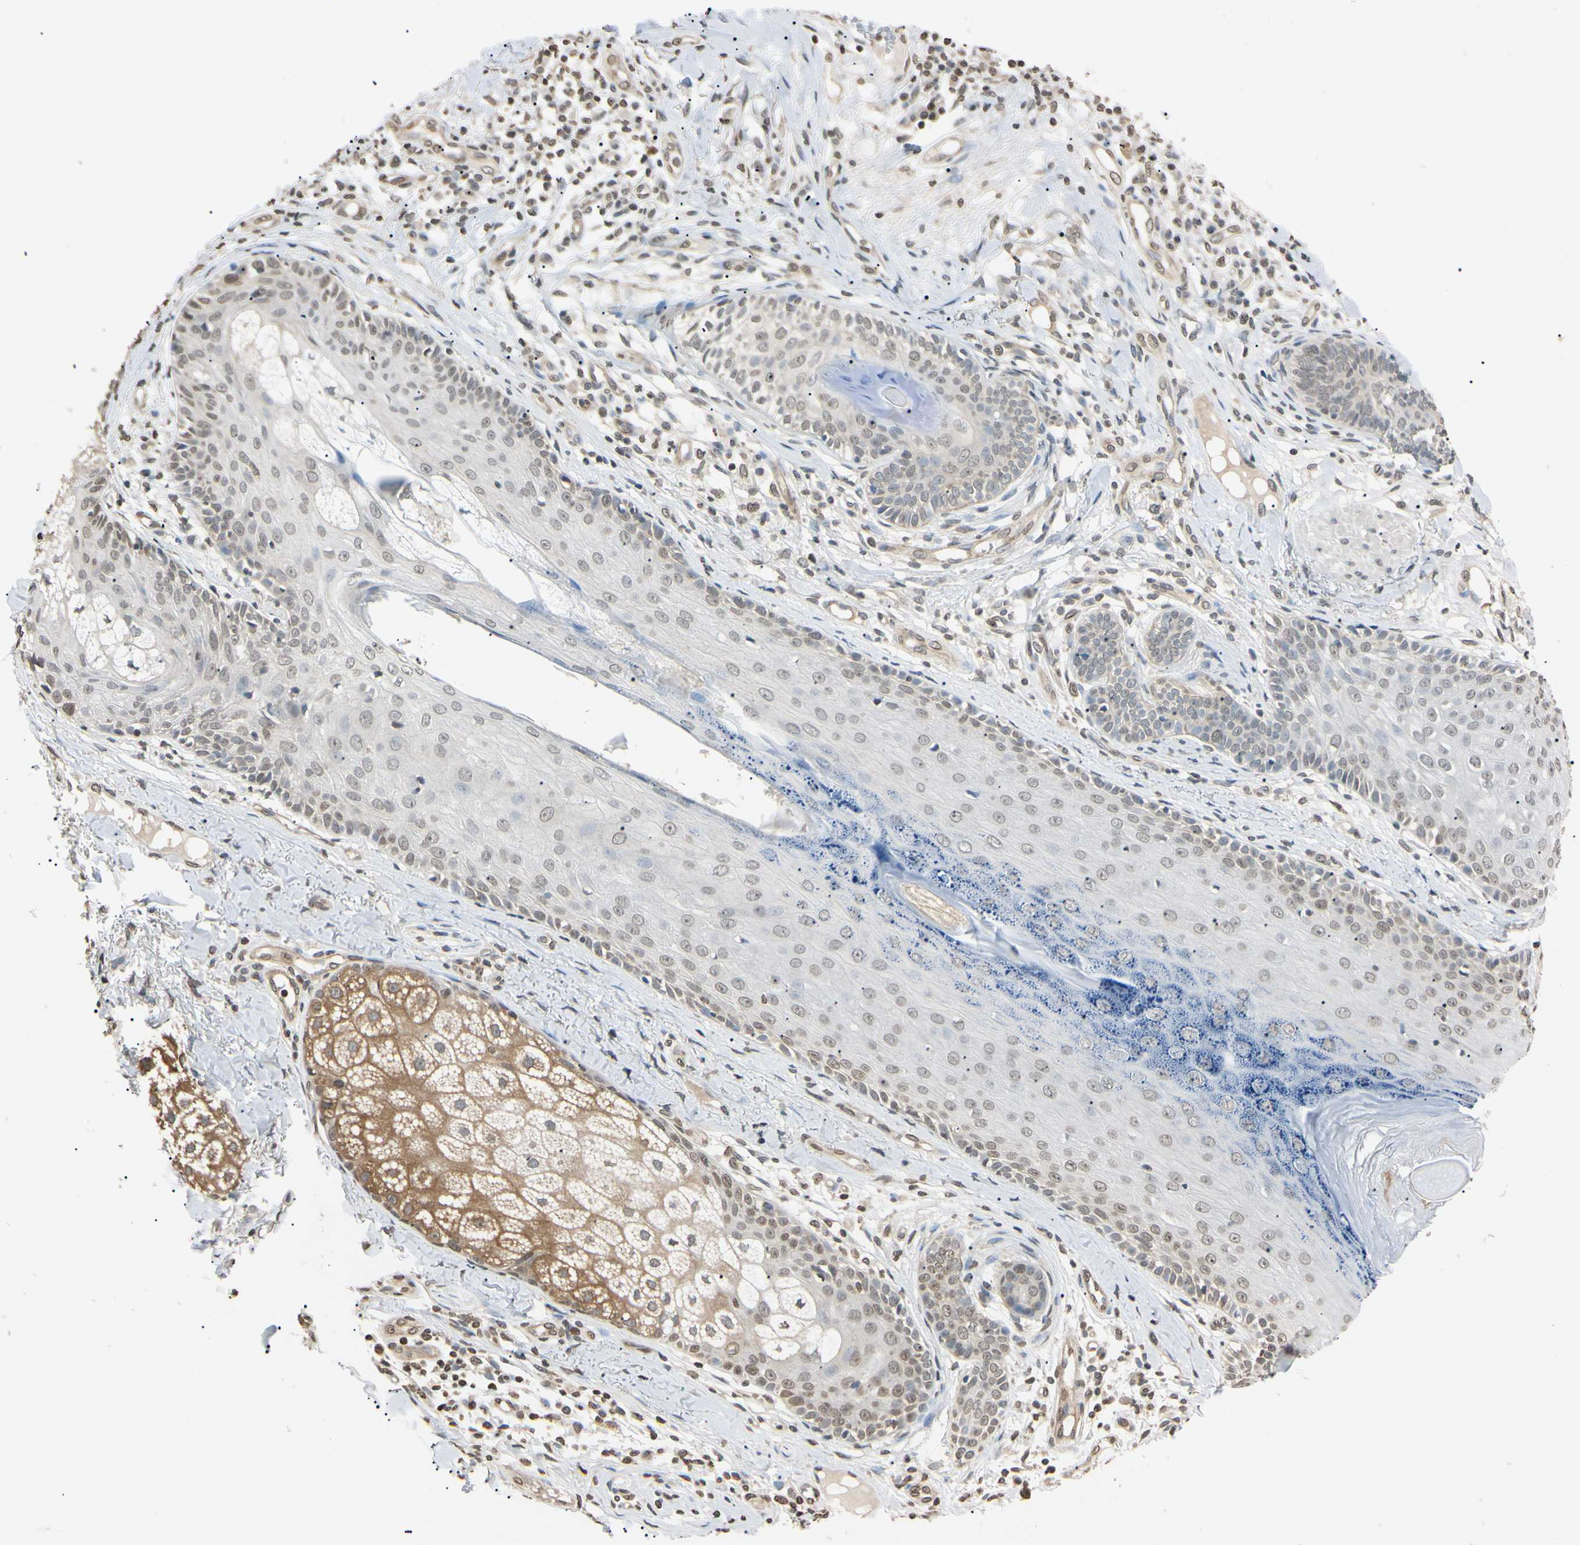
{"staining": {"intensity": "weak", "quantity": "25%-75%", "location": "nuclear"}, "tissue": "skin cancer", "cell_type": "Tumor cells", "image_type": "cancer", "snomed": [{"axis": "morphology", "description": "Normal tissue, NOS"}, {"axis": "morphology", "description": "Basal cell carcinoma"}, {"axis": "topography", "description": "Skin"}], "caption": "Human skin cancer (basal cell carcinoma) stained for a protein (brown) reveals weak nuclear positive staining in approximately 25%-75% of tumor cells.", "gene": "CDC45", "patient": {"sex": "male", "age": 52}}